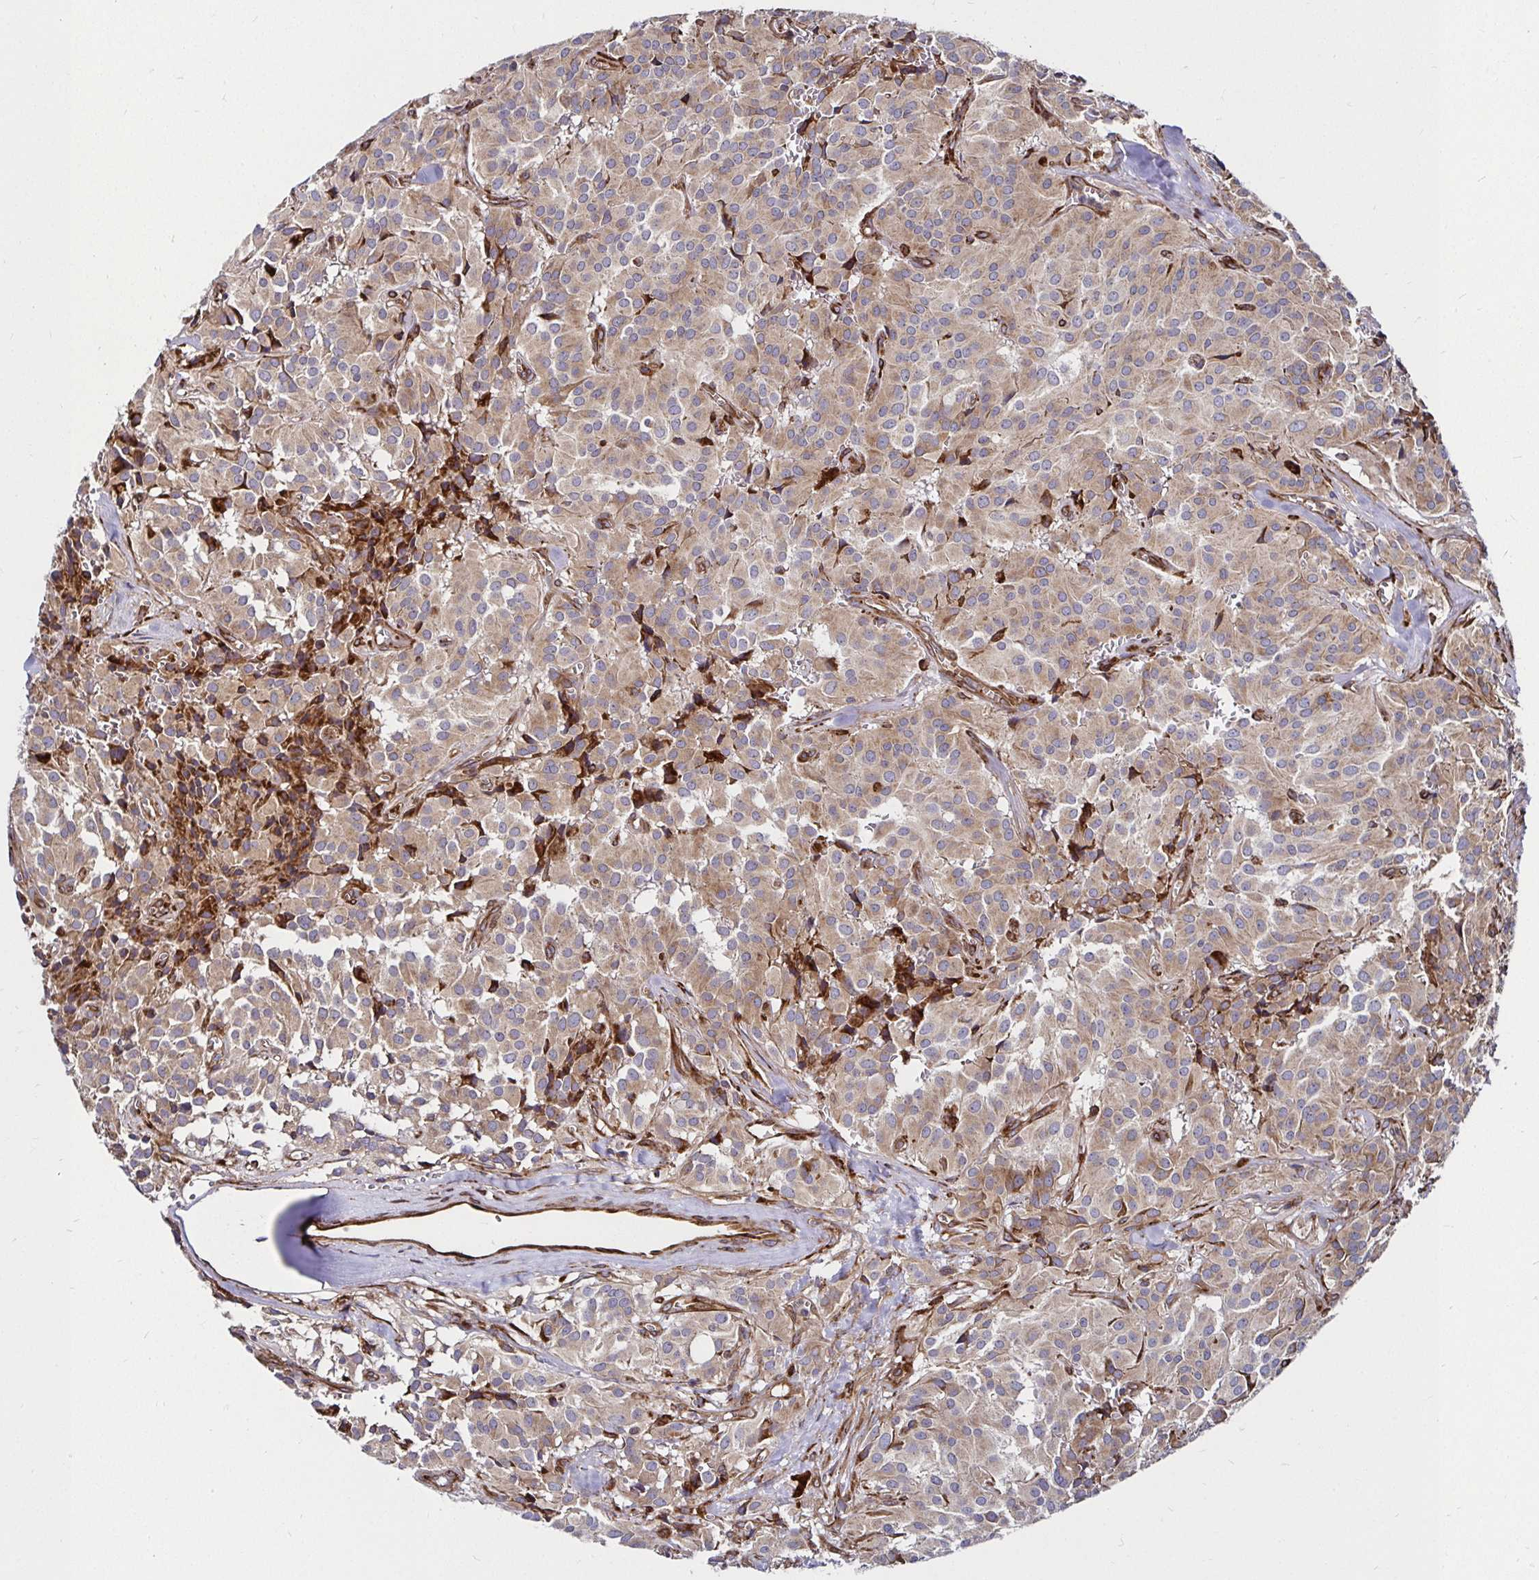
{"staining": {"intensity": "moderate", "quantity": ">75%", "location": "cytoplasmic/membranous"}, "tissue": "glioma", "cell_type": "Tumor cells", "image_type": "cancer", "snomed": [{"axis": "morphology", "description": "Glioma, malignant, Low grade"}, {"axis": "topography", "description": "Brain"}], "caption": "Protein staining demonstrates moderate cytoplasmic/membranous expression in approximately >75% of tumor cells in malignant glioma (low-grade).", "gene": "SMYD3", "patient": {"sex": "male", "age": 42}}